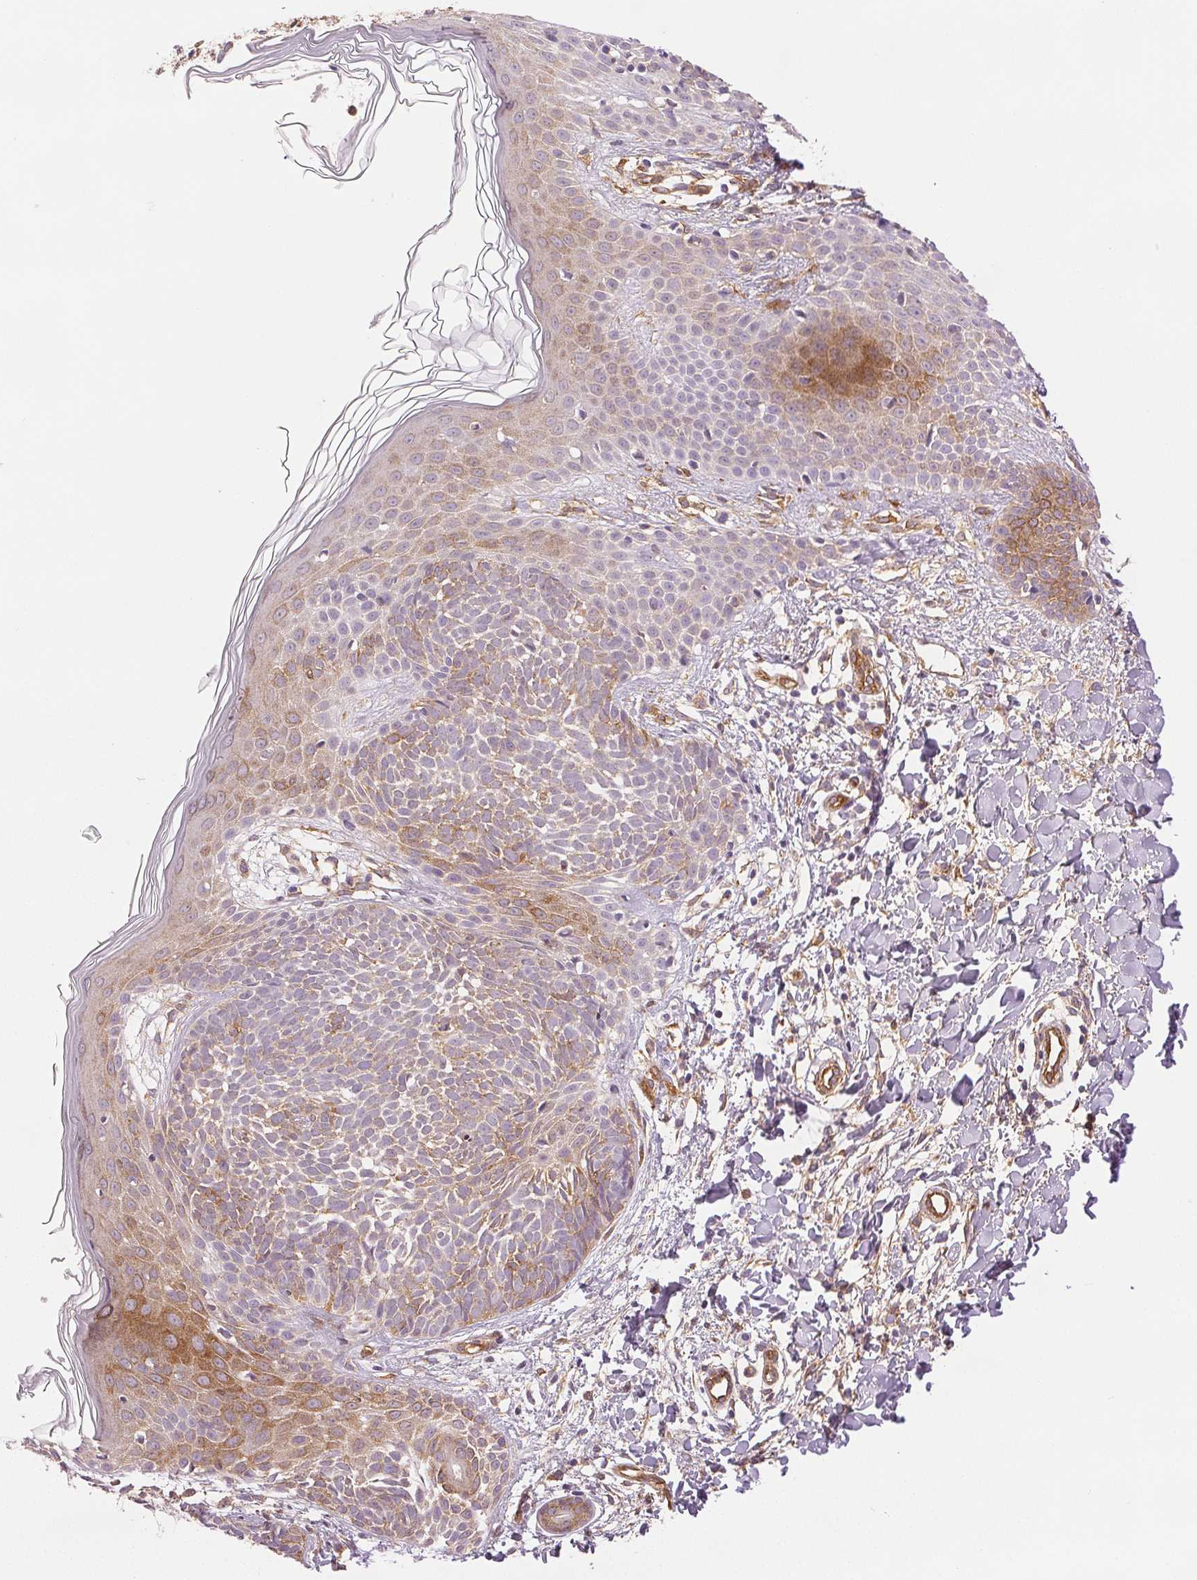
{"staining": {"intensity": "weak", "quantity": "25%-75%", "location": "cytoplasmic/membranous"}, "tissue": "skin cancer", "cell_type": "Tumor cells", "image_type": "cancer", "snomed": [{"axis": "morphology", "description": "Basal cell carcinoma"}, {"axis": "topography", "description": "Skin"}], "caption": "Tumor cells display low levels of weak cytoplasmic/membranous positivity in approximately 25%-75% of cells in skin cancer (basal cell carcinoma).", "gene": "DIAPH2", "patient": {"sex": "female", "age": 51}}